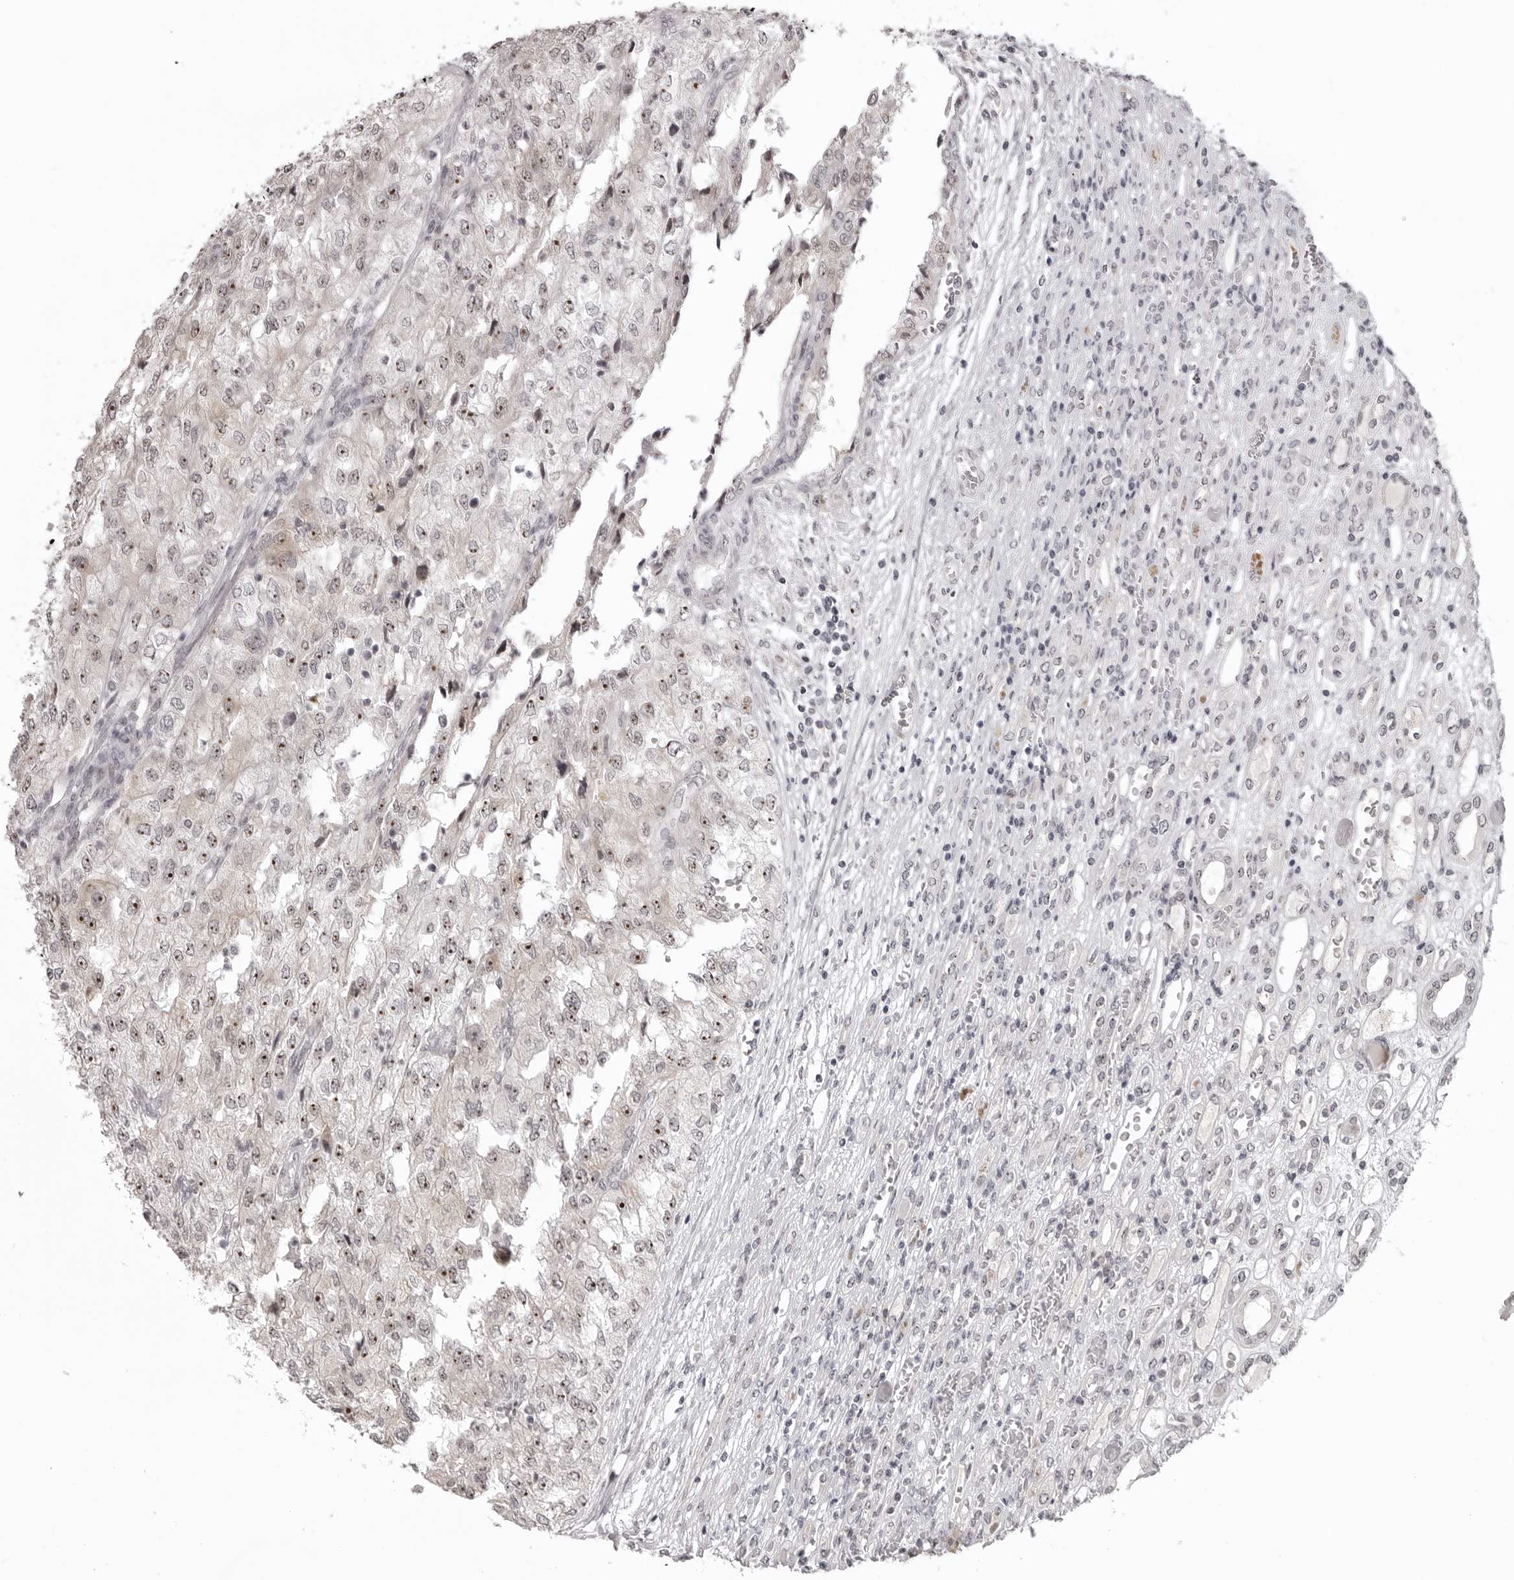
{"staining": {"intensity": "moderate", "quantity": "25%-75%", "location": "nuclear"}, "tissue": "renal cancer", "cell_type": "Tumor cells", "image_type": "cancer", "snomed": [{"axis": "morphology", "description": "Adenocarcinoma, NOS"}, {"axis": "topography", "description": "Kidney"}], "caption": "Tumor cells show moderate nuclear positivity in approximately 25%-75% of cells in renal cancer (adenocarcinoma). (Stains: DAB in brown, nuclei in blue, Microscopy: brightfield microscopy at high magnification).", "gene": "HELZ", "patient": {"sex": "female", "age": 54}}